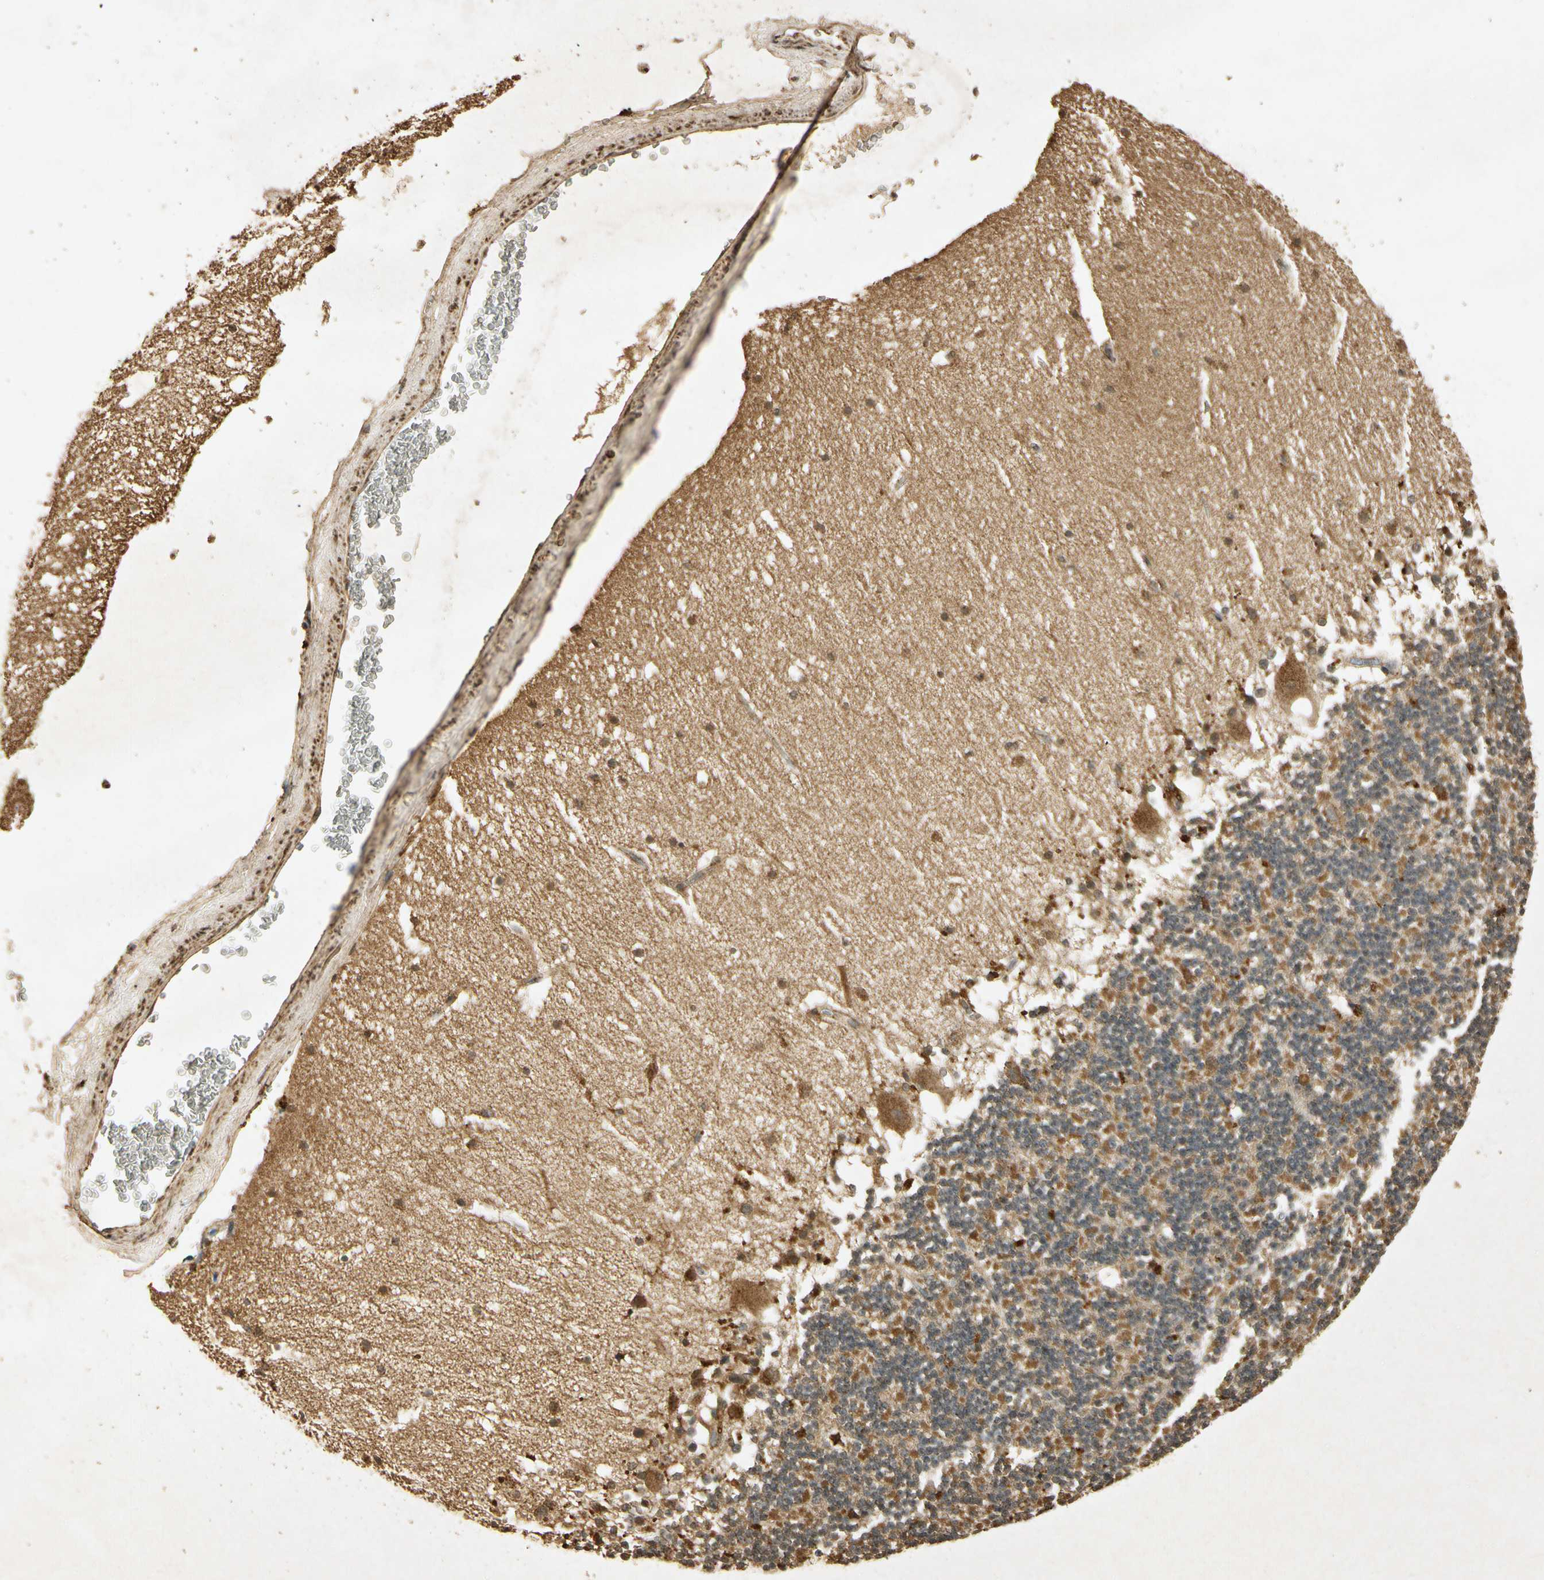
{"staining": {"intensity": "weak", "quantity": "25%-75%", "location": "cytoplasmic/membranous"}, "tissue": "cerebellum", "cell_type": "Cells in granular layer", "image_type": "normal", "snomed": [{"axis": "morphology", "description": "Normal tissue, NOS"}, {"axis": "topography", "description": "Cerebellum"}], "caption": "Protein staining of unremarkable cerebellum shows weak cytoplasmic/membranous staining in about 25%-75% of cells in granular layer. The staining was performed using DAB (3,3'-diaminobenzidine) to visualize the protein expression in brown, while the nuclei were stained in blue with hematoxylin (Magnification: 20x).", "gene": "PRDX3", "patient": {"sex": "female", "age": 19}}